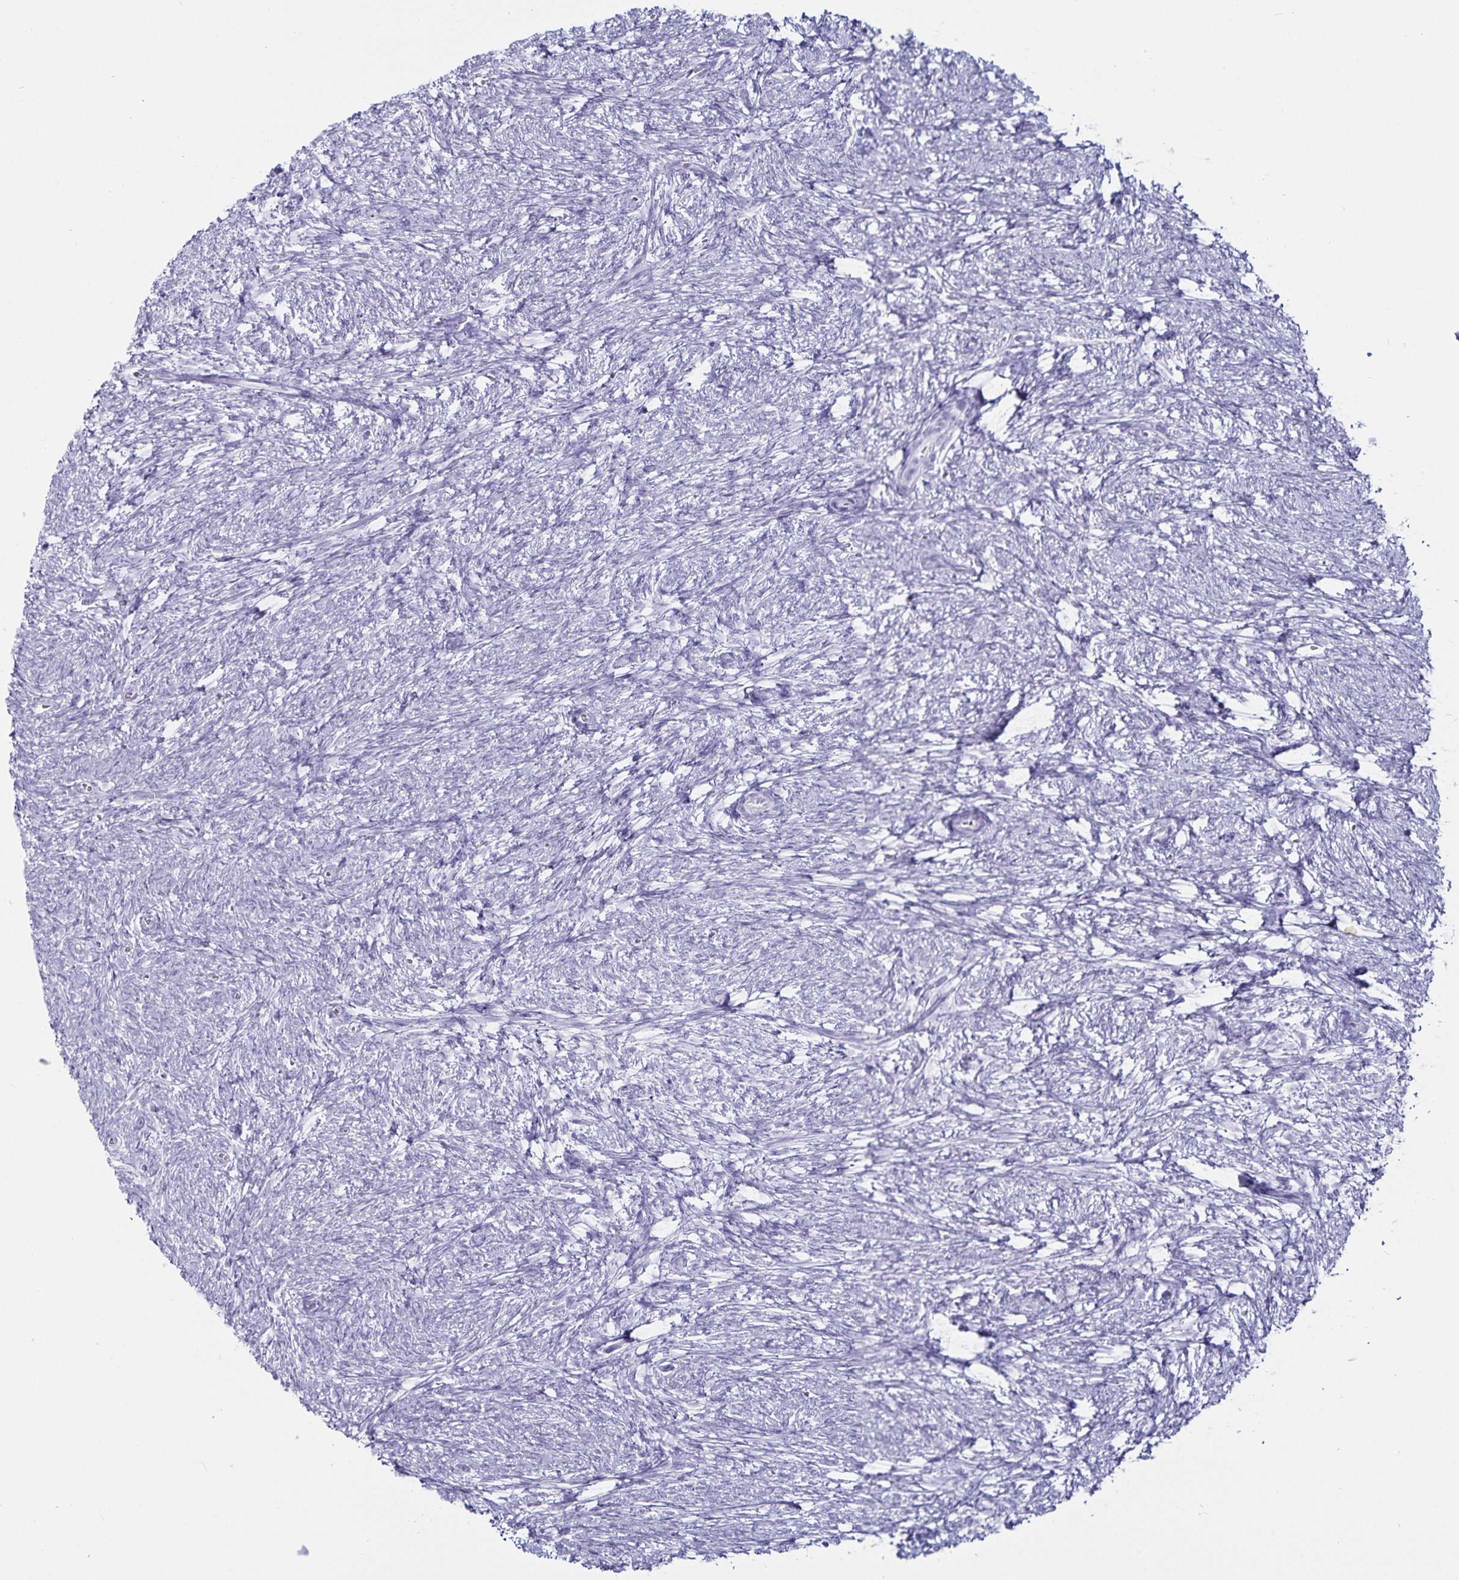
{"staining": {"intensity": "negative", "quantity": "none", "location": "none"}, "tissue": "ovary", "cell_type": "Follicle cells", "image_type": "normal", "snomed": [{"axis": "morphology", "description": "Normal tissue, NOS"}, {"axis": "topography", "description": "Ovary"}], "caption": "Immunohistochemistry (IHC) image of normal ovary: ovary stained with DAB reveals no significant protein expression in follicle cells.", "gene": "DEFA6", "patient": {"sex": "female", "age": 41}}